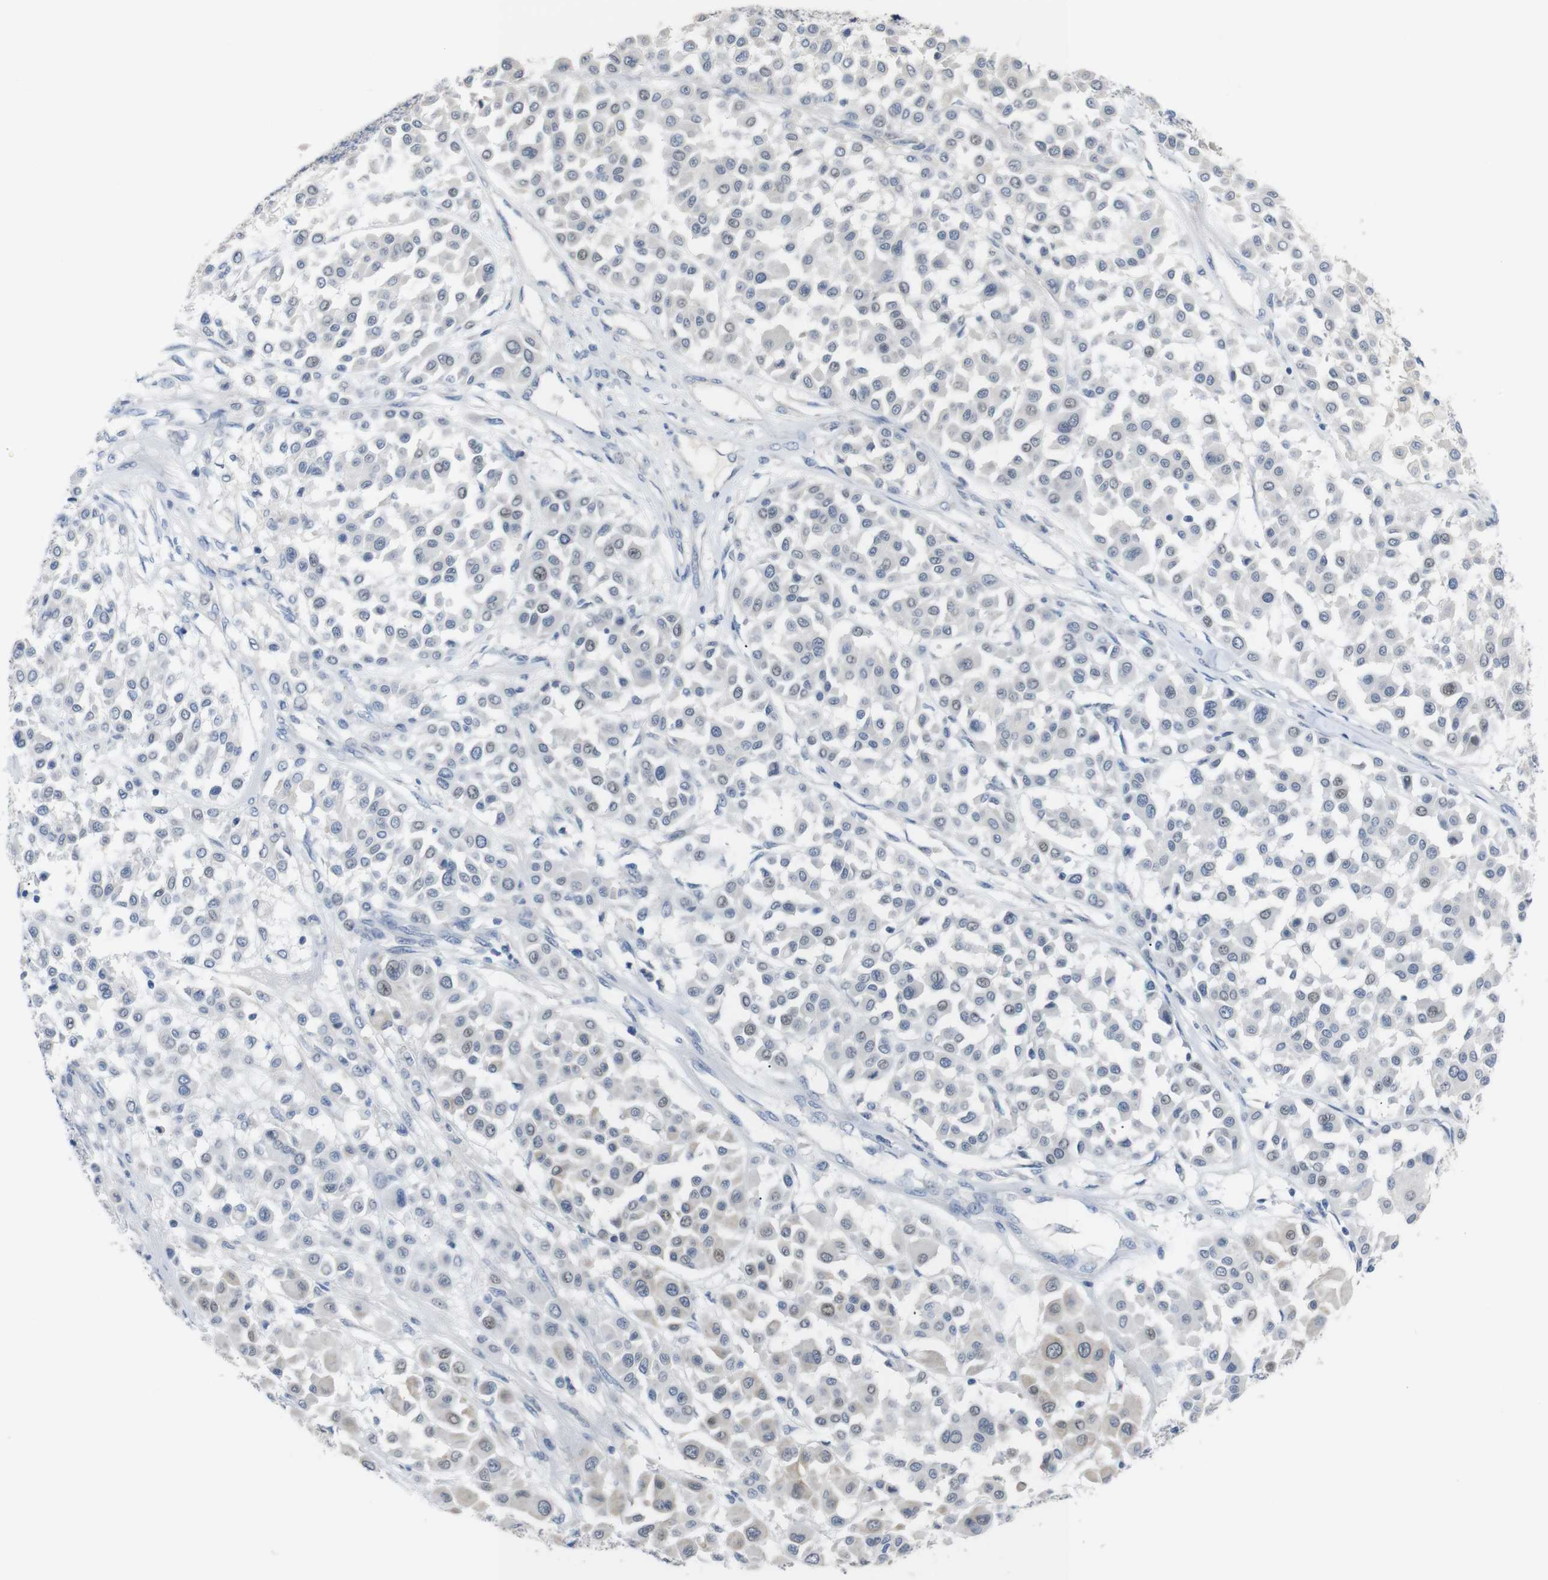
{"staining": {"intensity": "negative", "quantity": "none", "location": "none"}, "tissue": "melanoma", "cell_type": "Tumor cells", "image_type": "cancer", "snomed": [{"axis": "morphology", "description": "Malignant melanoma, Metastatic site"}, {"axis": "topography", "description": "Soft tissue"}], "caption": "Tumor cells show no significant positivity in melanoma.", "gene": "CHRM5", "patient": {"sex": "male", "age": 41}}